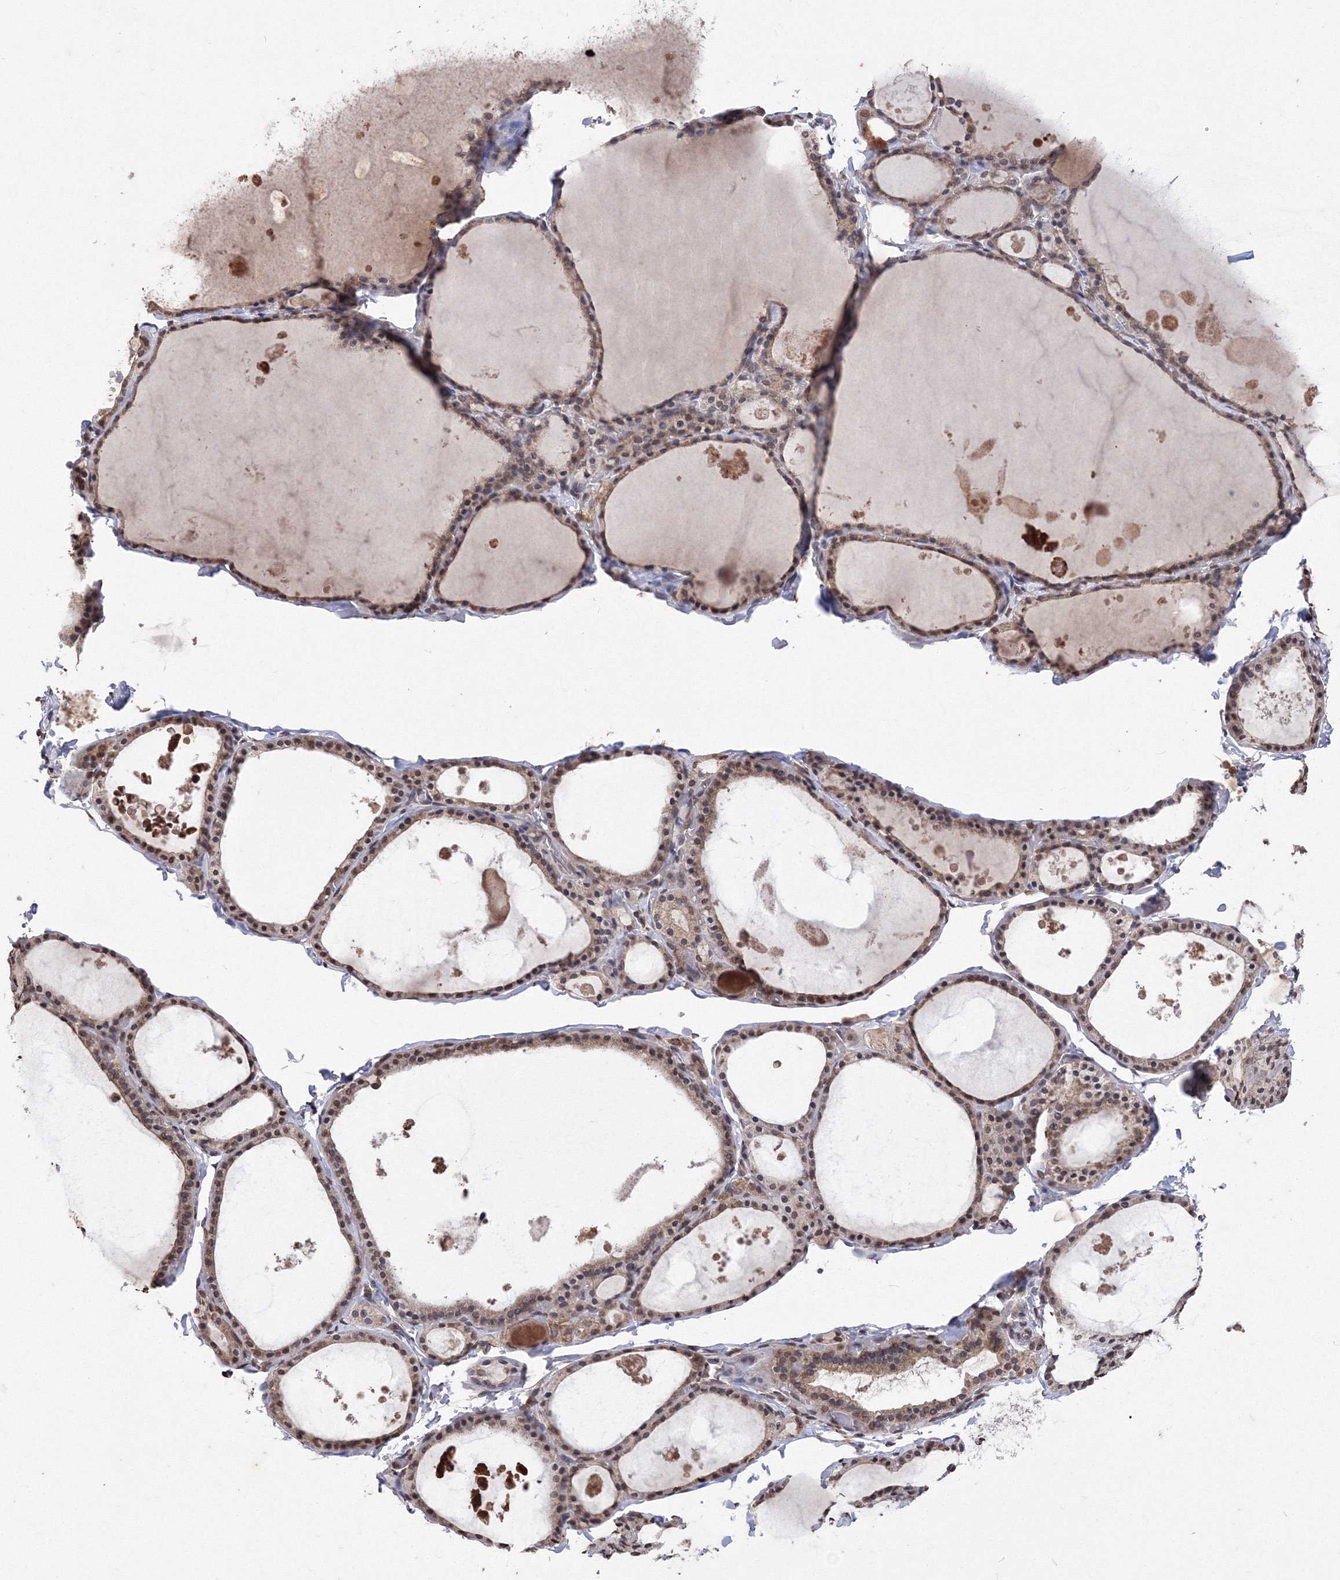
{"staining": {"intensity": "moderate", "quantity": ">75%", "location": "cytoplasmic/membranous,nuclear"}, "tissue": "thyroid gland", "cell_type": "Glandular cells", "image_type": "normal", "snomed": [{"axis": "morphology", "description": "Normal tissue, NOS"}, {"axis": "topography", "description": "Thyroid gland"}], "caption": "Immunohistochemical staining of normal human thyroid gland shows moderate cytoplasmic/membranous,nuclear protein staining in about >75% of glandular cells. Immunohistochemistry stains the protein of interest in brown and the nuclei are stained blue.", "gene": "GPN1", "patient": {"sex": "male", "age": 56}}